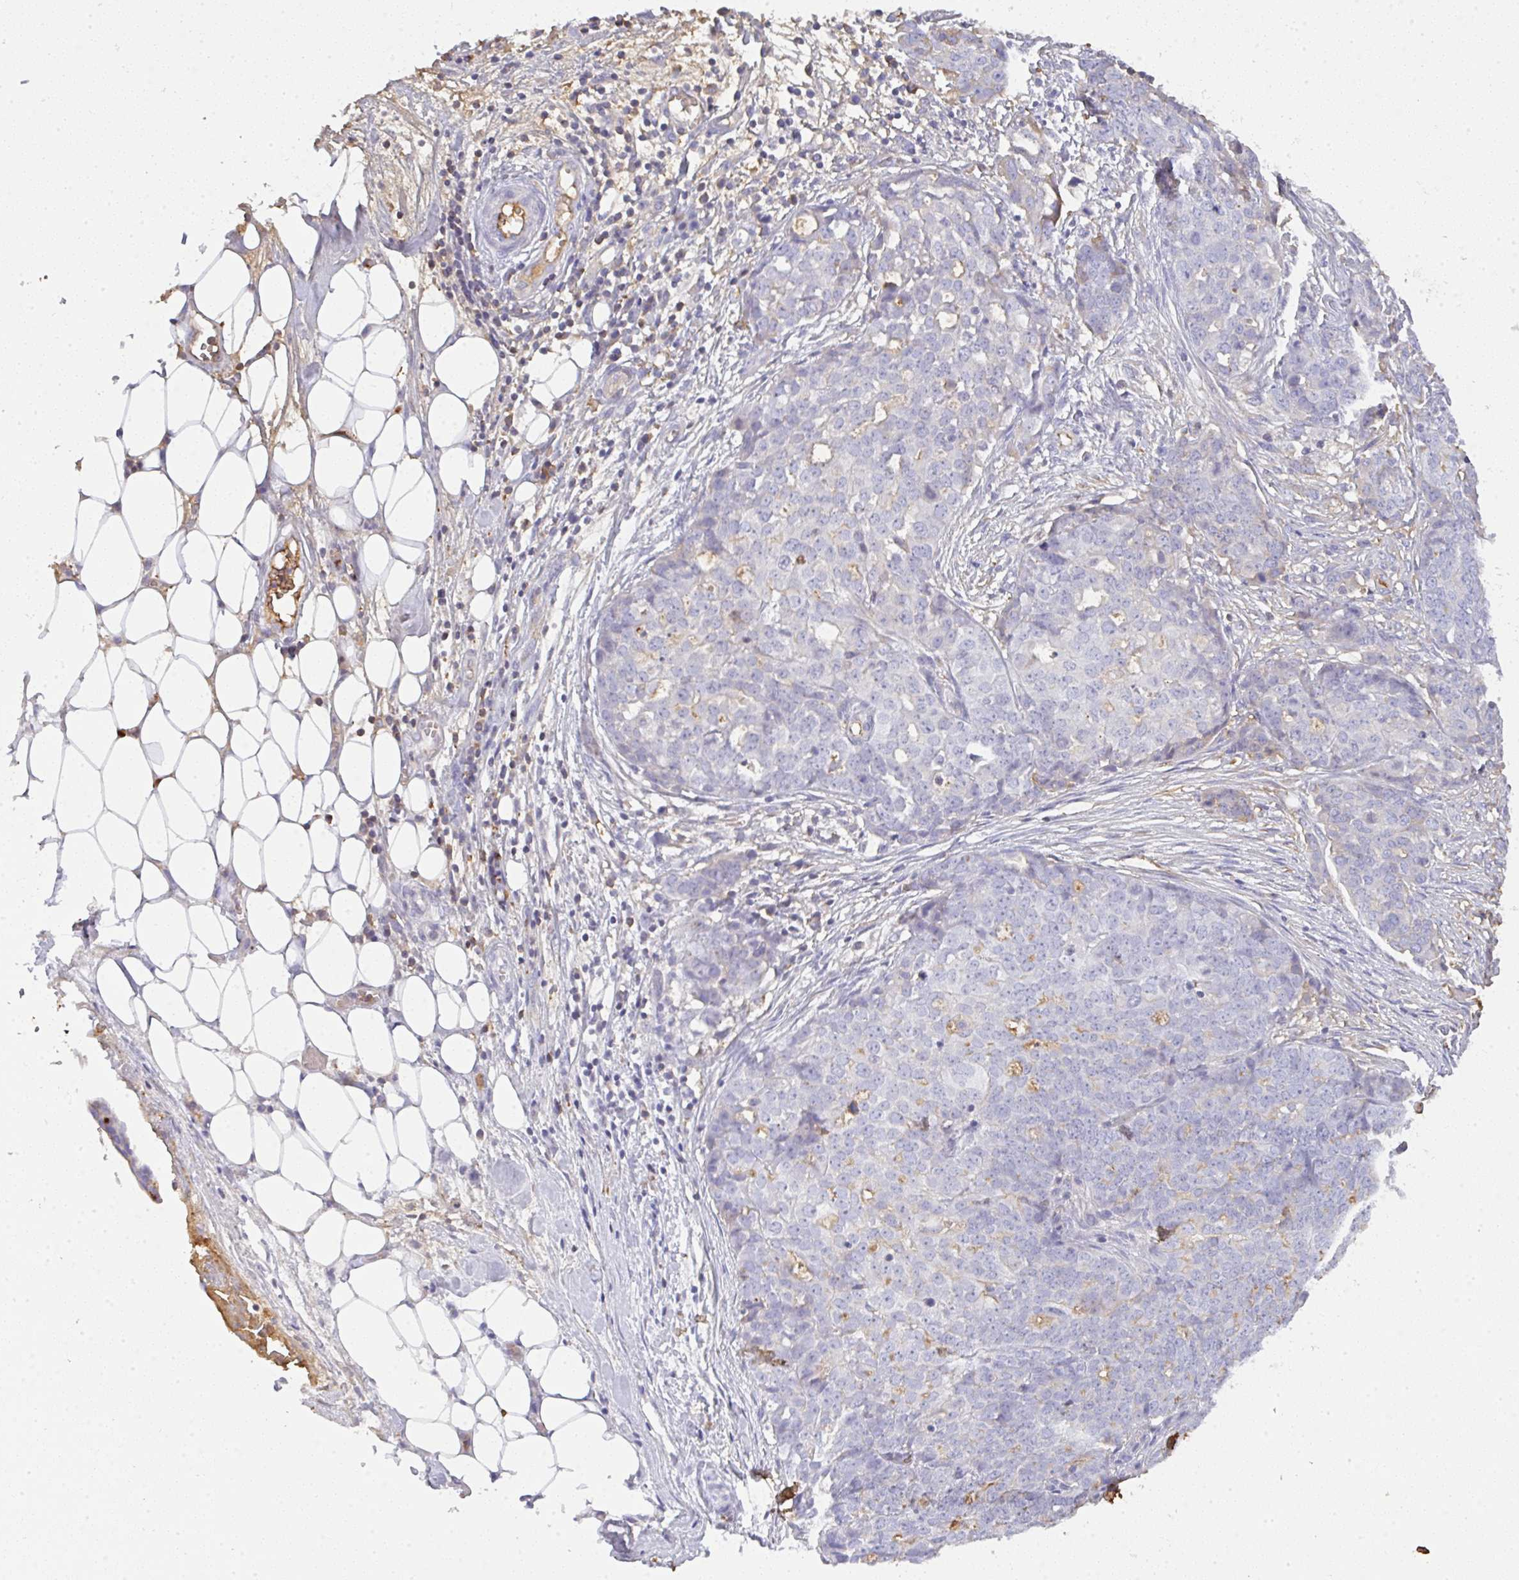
{"staining": {"intensity": "negative", "quantity": "none", "location": "none"}, "tissue": "ovarian cancer", "cell_type": "Tumor cells", "image_type": "cancer", "snomed": [{"axis": "morphology", "description": "Cystadenocarcinoma, serous, NOS"}, {"axis": "topography", "description": "Soft tissue"}, {"axis": "topography", "description": "Ovary"}], "caption": "The IHC histopathology image has no significant positivity in tumor cells of serous cystadenocarcinoma (ovarian) tissue. The staining was performed using DAB to visualize the protein expression in brown, while the nuclei were stained in blue with hematoxylin (Magnification: 20x).", "gene": "SMYD5", "patient": {"sex": "female", "age": 57}}